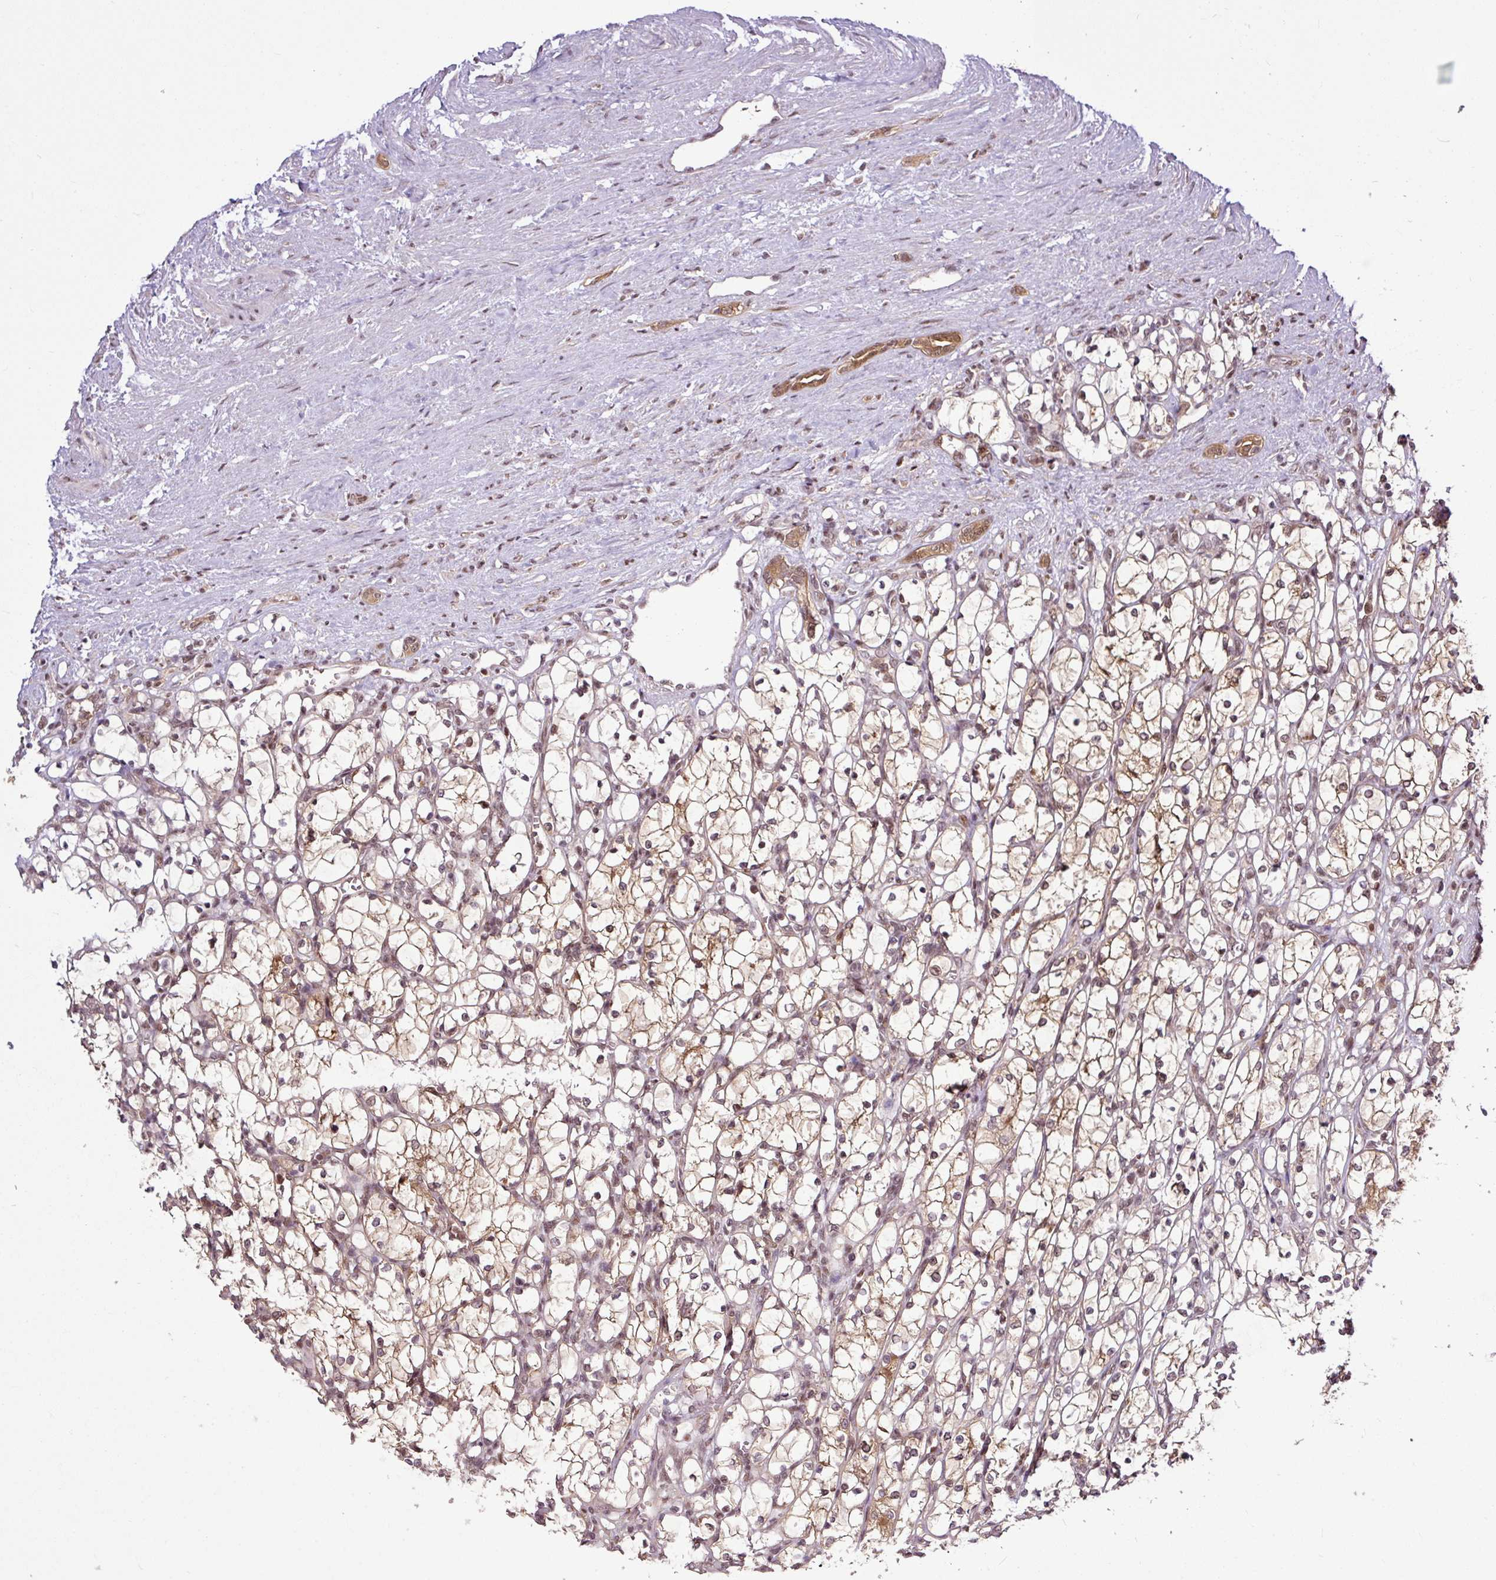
{"staining": {"intensity": "moderate", "quantity": ">75%", "location": "cytoplasmic/membranous,nuclear"}, "tissue": "renal cancer", "cell_type": "Tumor cells", "image_type": "cancer", "snomed": [{"axis": "morphology", "description": "Adenocarcinoma, NOS"}, {"axis": "topography", "description": "Kidney"}], "caption": "DAB (3,3'-diaminobenzidine) immunohistochemical staining of renal adenocarcinoma reveals moderate cytoplasmic/membranous and nuclear protein positivity in approximately >75% of tumor cells. (DAB IHC, brown staining for protein, blue staining for nuclei).", "gene": "ITPKC", "patient": {"sex": "female", "age": 69}}